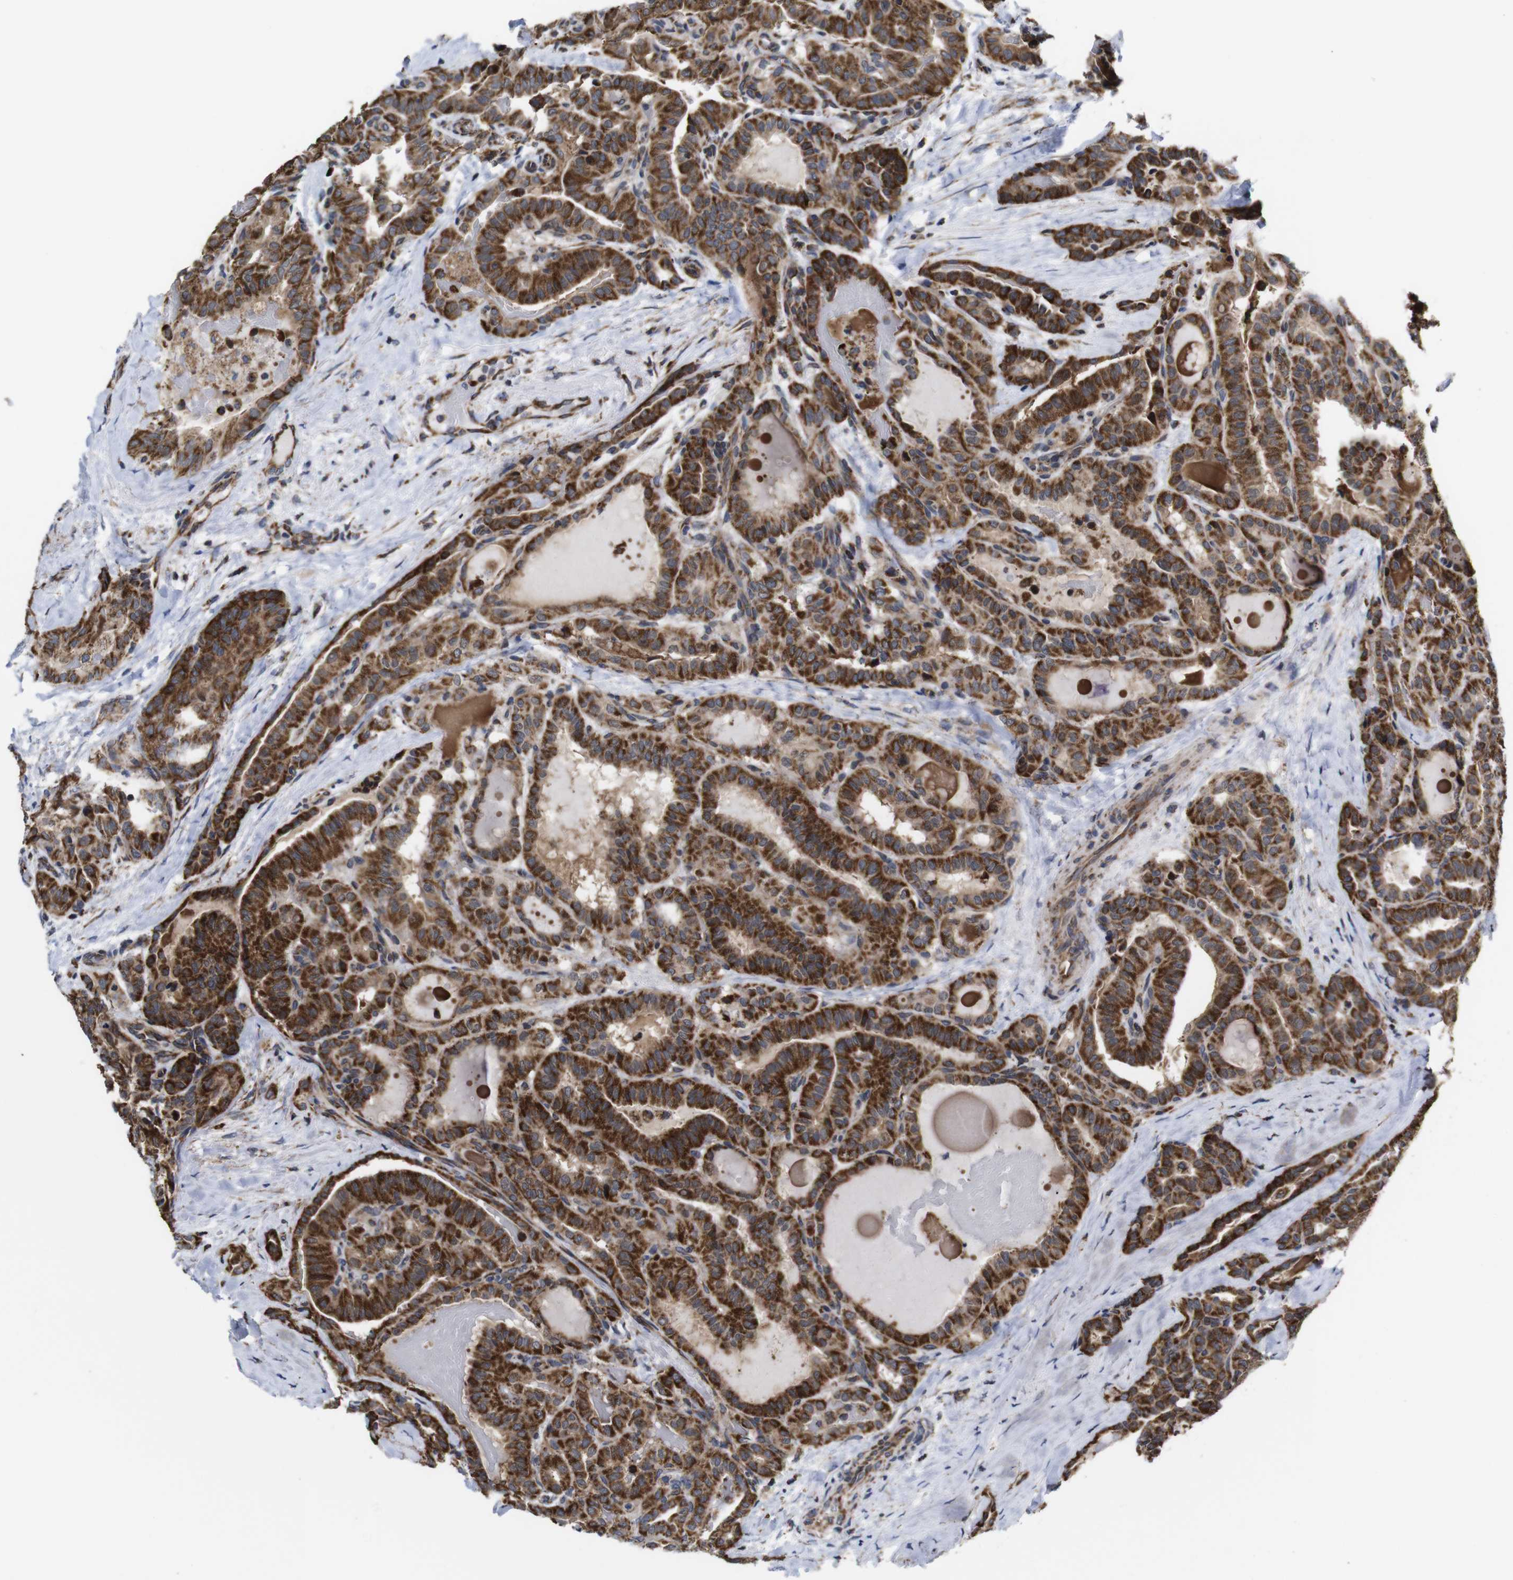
{"staining": {"intensity": "strong", "quantity": ">75%", "location": "cytoplasmic/membranous"}, "tissue": "thyroid cancer", "cell_type": "Tumor cells", "image_type": "cancer", "snomed": [{"axis": "morphology", "description": "Papillary adenocarcinoma, NOS"}, {"axis": "topography", "description": "Thyroid gland"}], "caption": "Tumor cells exhibit high levels of strong cytoplasmic/membranous positivity in about >75% of cells in human papillary adenocarcinoma (thyroid). The staining was performed using DAB, with brown indicating positive protein expression. Nuclei are stained blue with hematoxylin.", "gene": "C17orf80", "patient": {"sex": "male", "age": 77}}